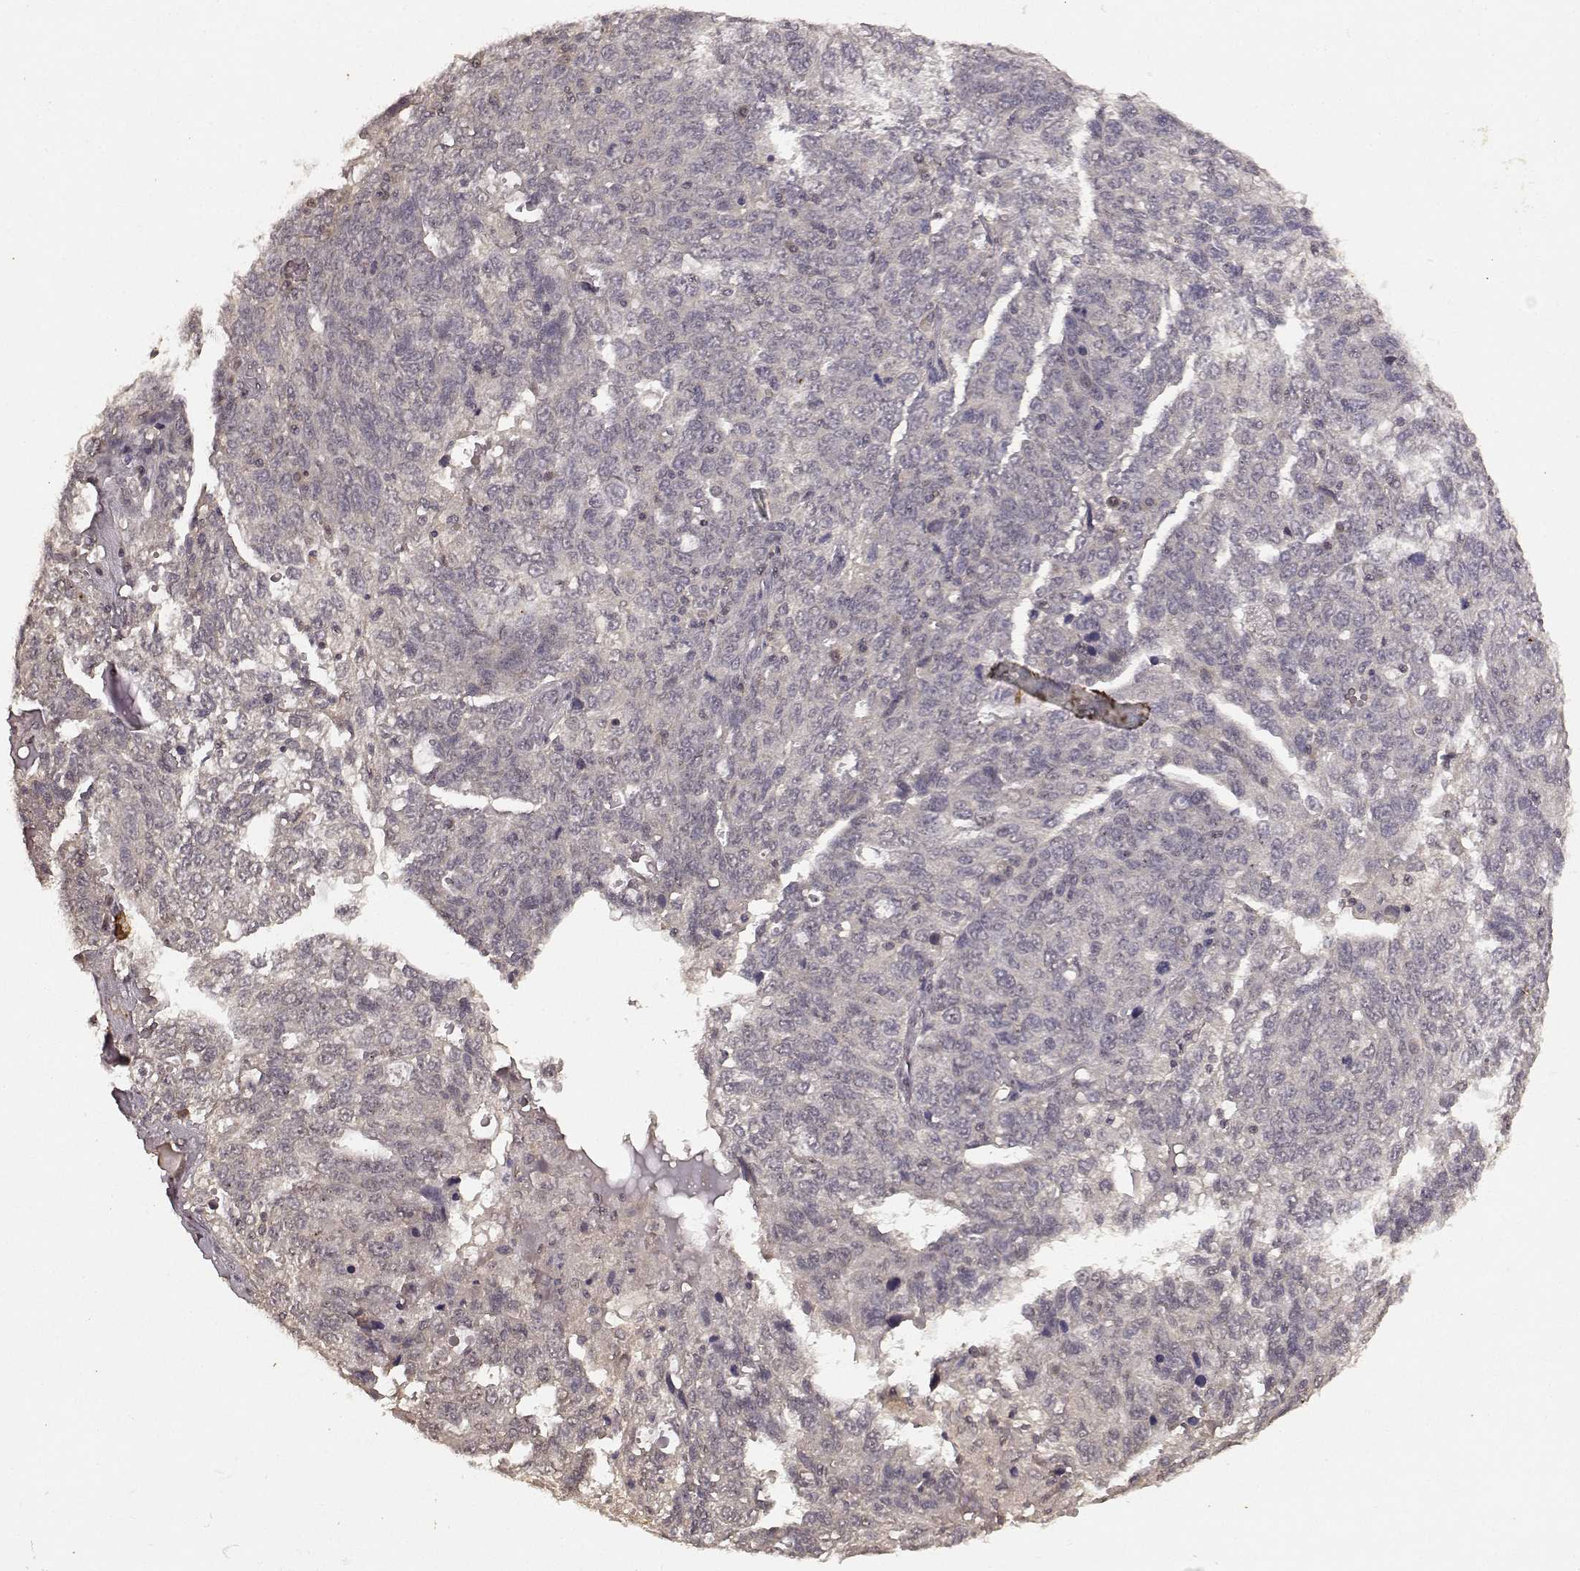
{"staining": {"intensity": "negative", "quantity": "none", "location": "none"}, "tissue": "ovarian cancer", "cell_type": "Tumor cells", "image_type": "cancer", "snomed": [{"axis": "morphology", "description": "Cystadenocarcinoma, serous, NOS"}, {"axis": "topography", "description": "Ovary"}], "caption": "This is a image of IHC staining of serous cystadenocarcinoma (ovarian), which shows no positivity in tumor cells. (DAB (3,3'-diaminobenzidine) immunohistochemistry (IHC) with hematoxylin counter stain).", "gene": "NTRK2", "patient": {"sex": "female", "age": 71}}